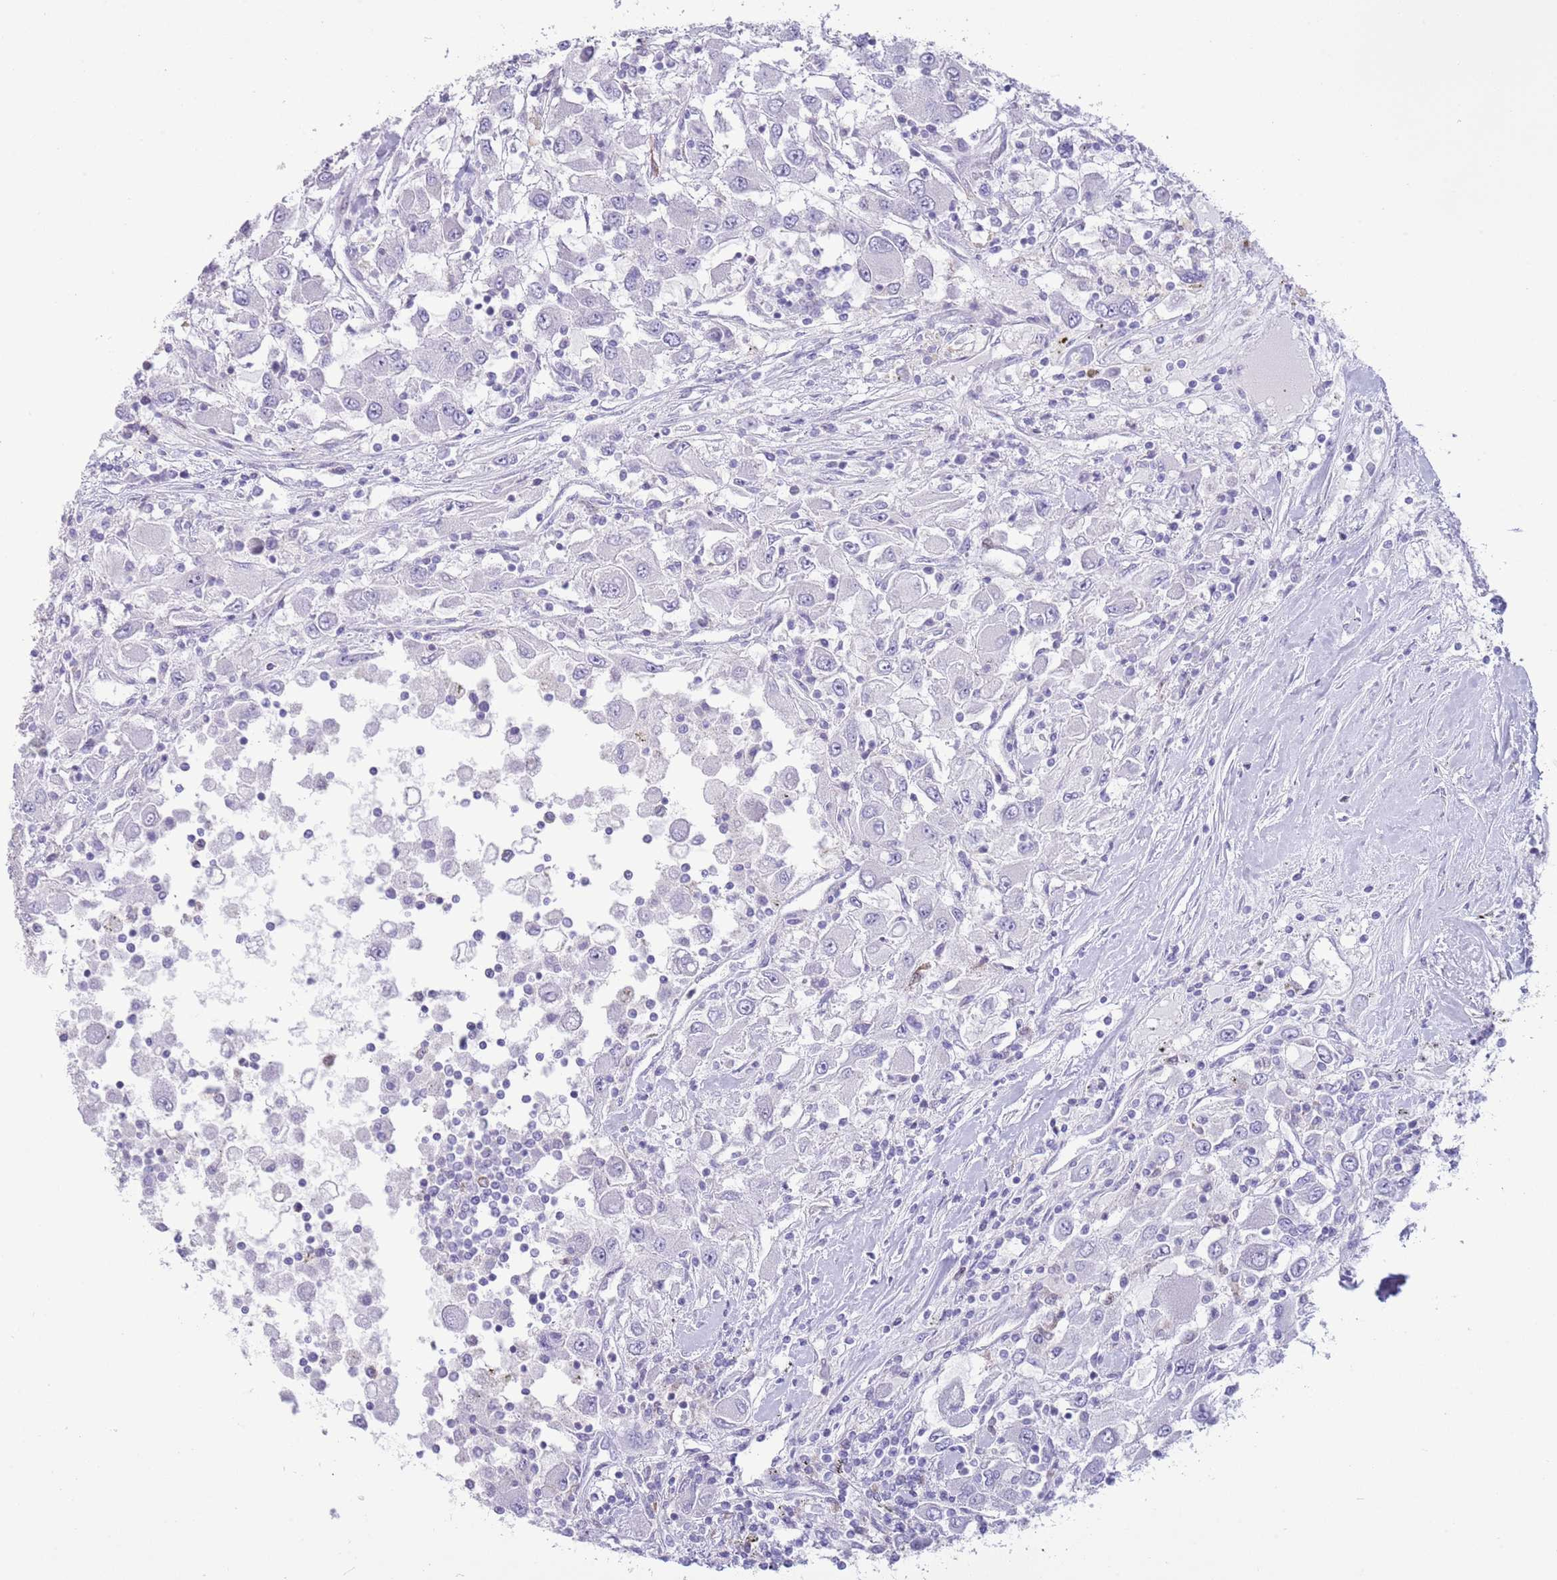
{"staining": {"intensity": "negative", "quantity": "none", "location": "none"}, "tissue": "renal cancer", "cell_type": "Tumor cells", "image_type": "cancer", "snomed": [{"axis": "morphology", "description": "Adenocarcinoma, NOS"}, {"axis": "topography", "description": "Kidney"}], "caption": "This micrograph is of renal cancer (adenocarcinoma) stained with immunohistochemistry (IHC) to label a protein in brown with the nuclei are counter-stained blue. There is no staining in tumor cells.", "gene": "ANO8", "patient": {"sex": "female", "age": 67}}